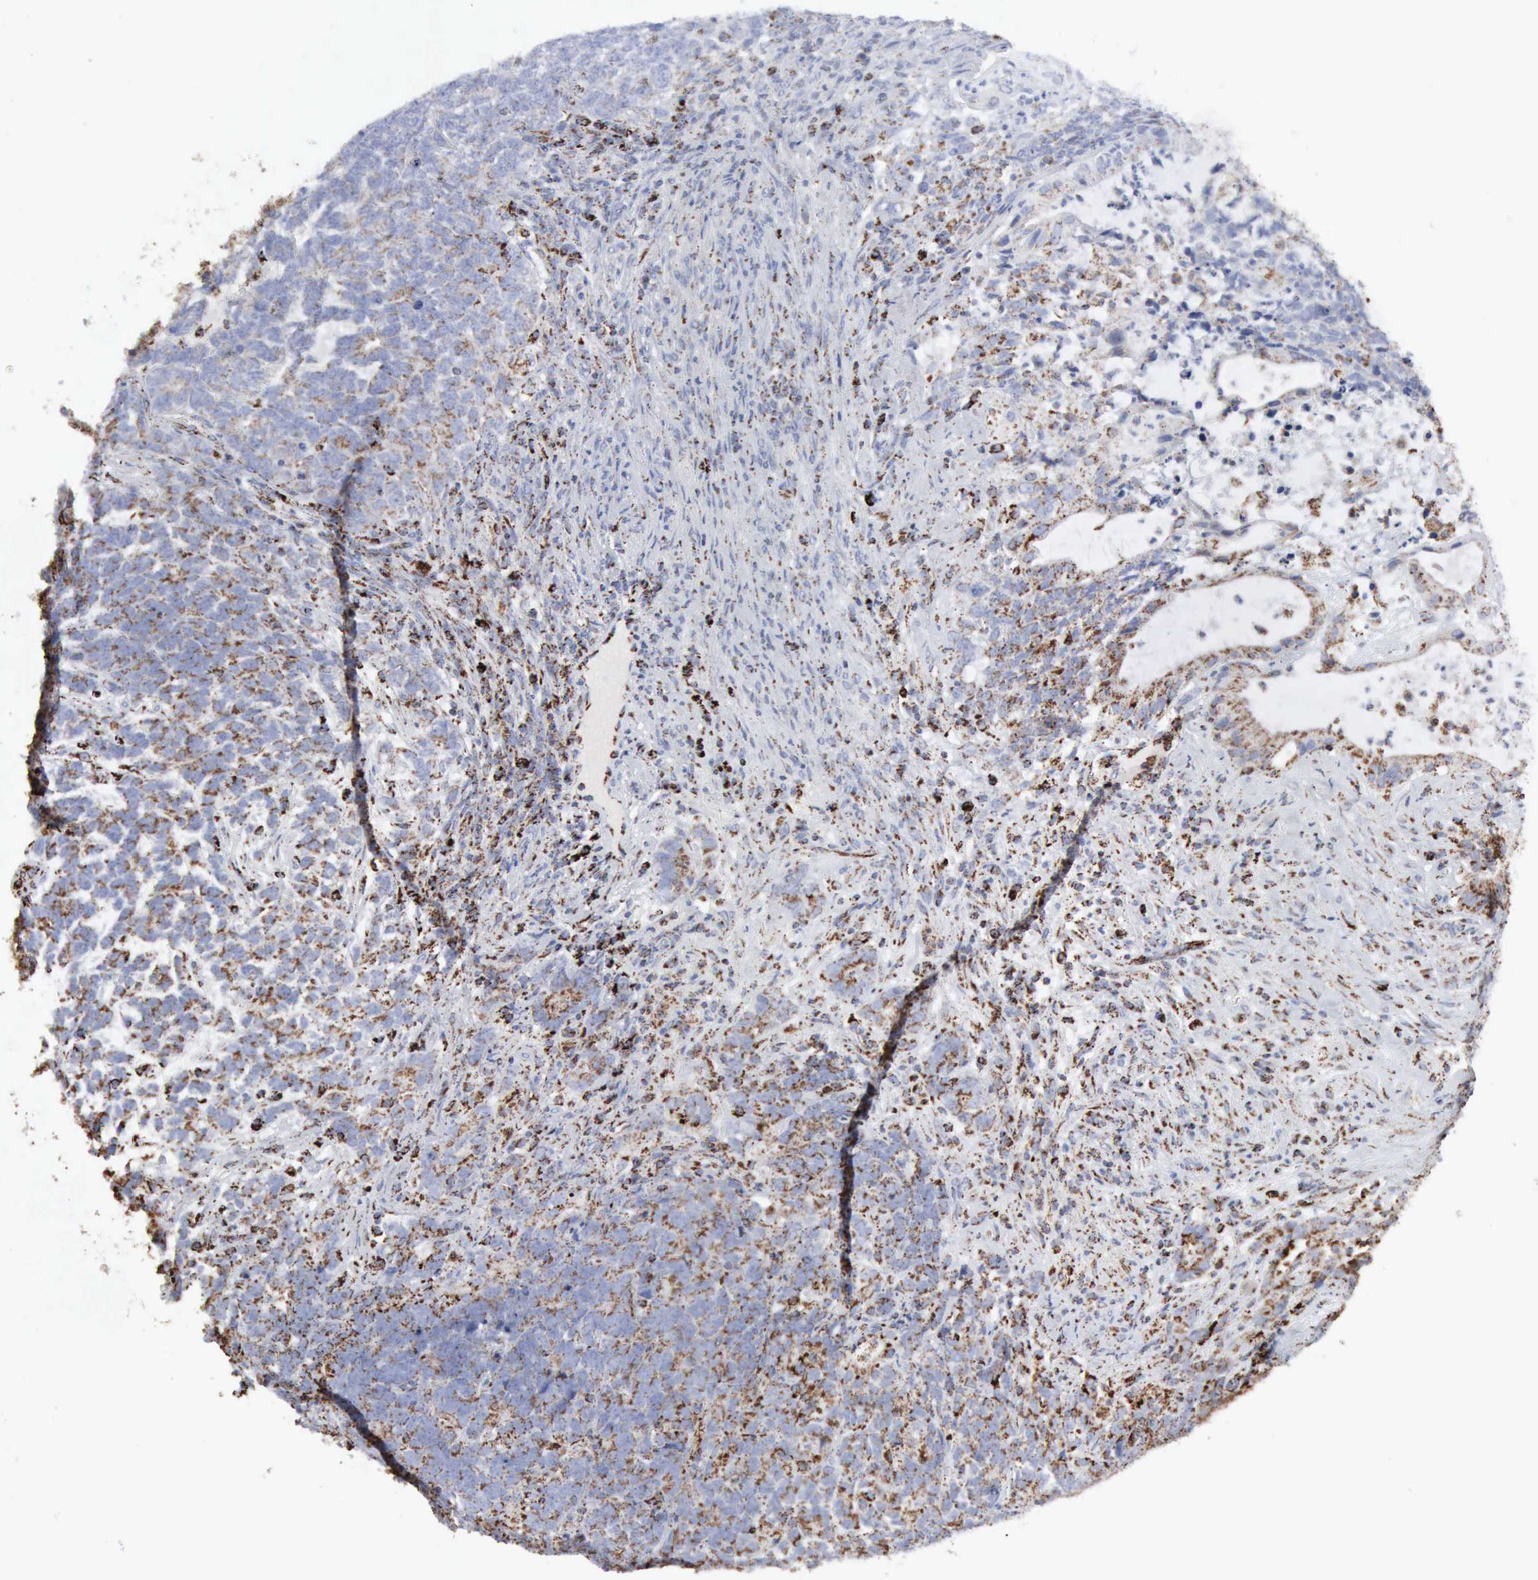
{"staining": {"intensity": "moderate", "quantity": "25%-75%", "location": "cytoplasmic/membranous"}, "tissue": "testis cancer", "cell_type": "Tumor cells", "image_type": "cancer", "snomed": [{"axis": "morphology", "description": "Carcinoma, Embryonal, NOS"}, {"axis": "topography", "description": "Testis"}], "caption": "Embryonal carcinoma (testis) was stained to show a protein in brown. There is medium levels of moderate cytoplasmic/membranous expression in approximately 25%-75% of tumor cells.", "gene": "ACO2", "patient": {"sex": "male", "age": 26}}